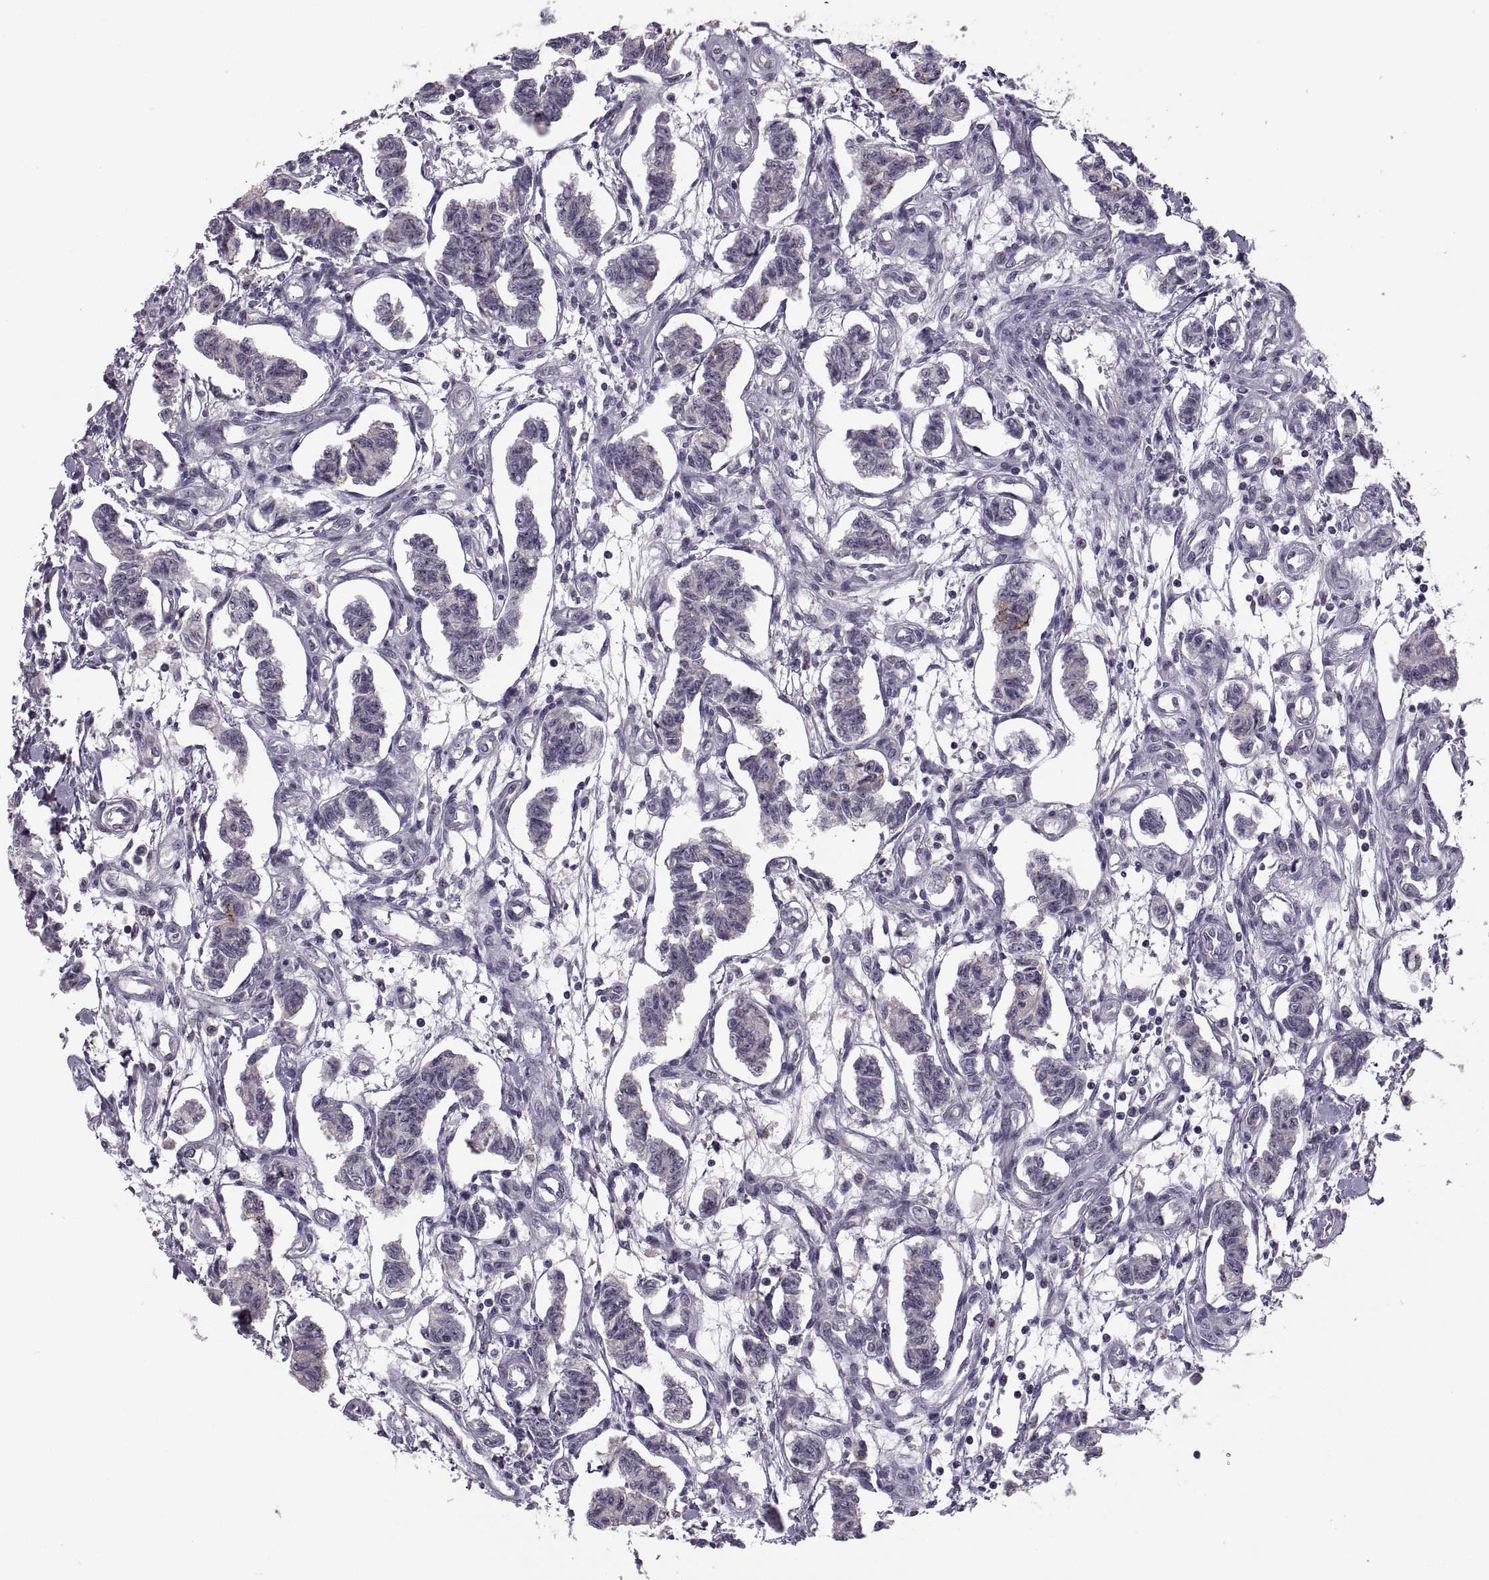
{"staining": {"intensity": "negative", "quantity": "none", "location": "none"}, "tissue": "carcinoid", "cell_type": "Tumor cells", "image_type": "cancer", "snomed": [{"axis": "morphology", "description": "Carcinoid, malignant, NOS"}, {"axis": "topography", "description": "Kidney"}], "caption": "This is an immunohistochemistry photomicrograph of human carcinoid (malignant). There is no expression in tumor cells.", "gene": "CACNA1F", "patient": {"sex": "female", "age": 41}}